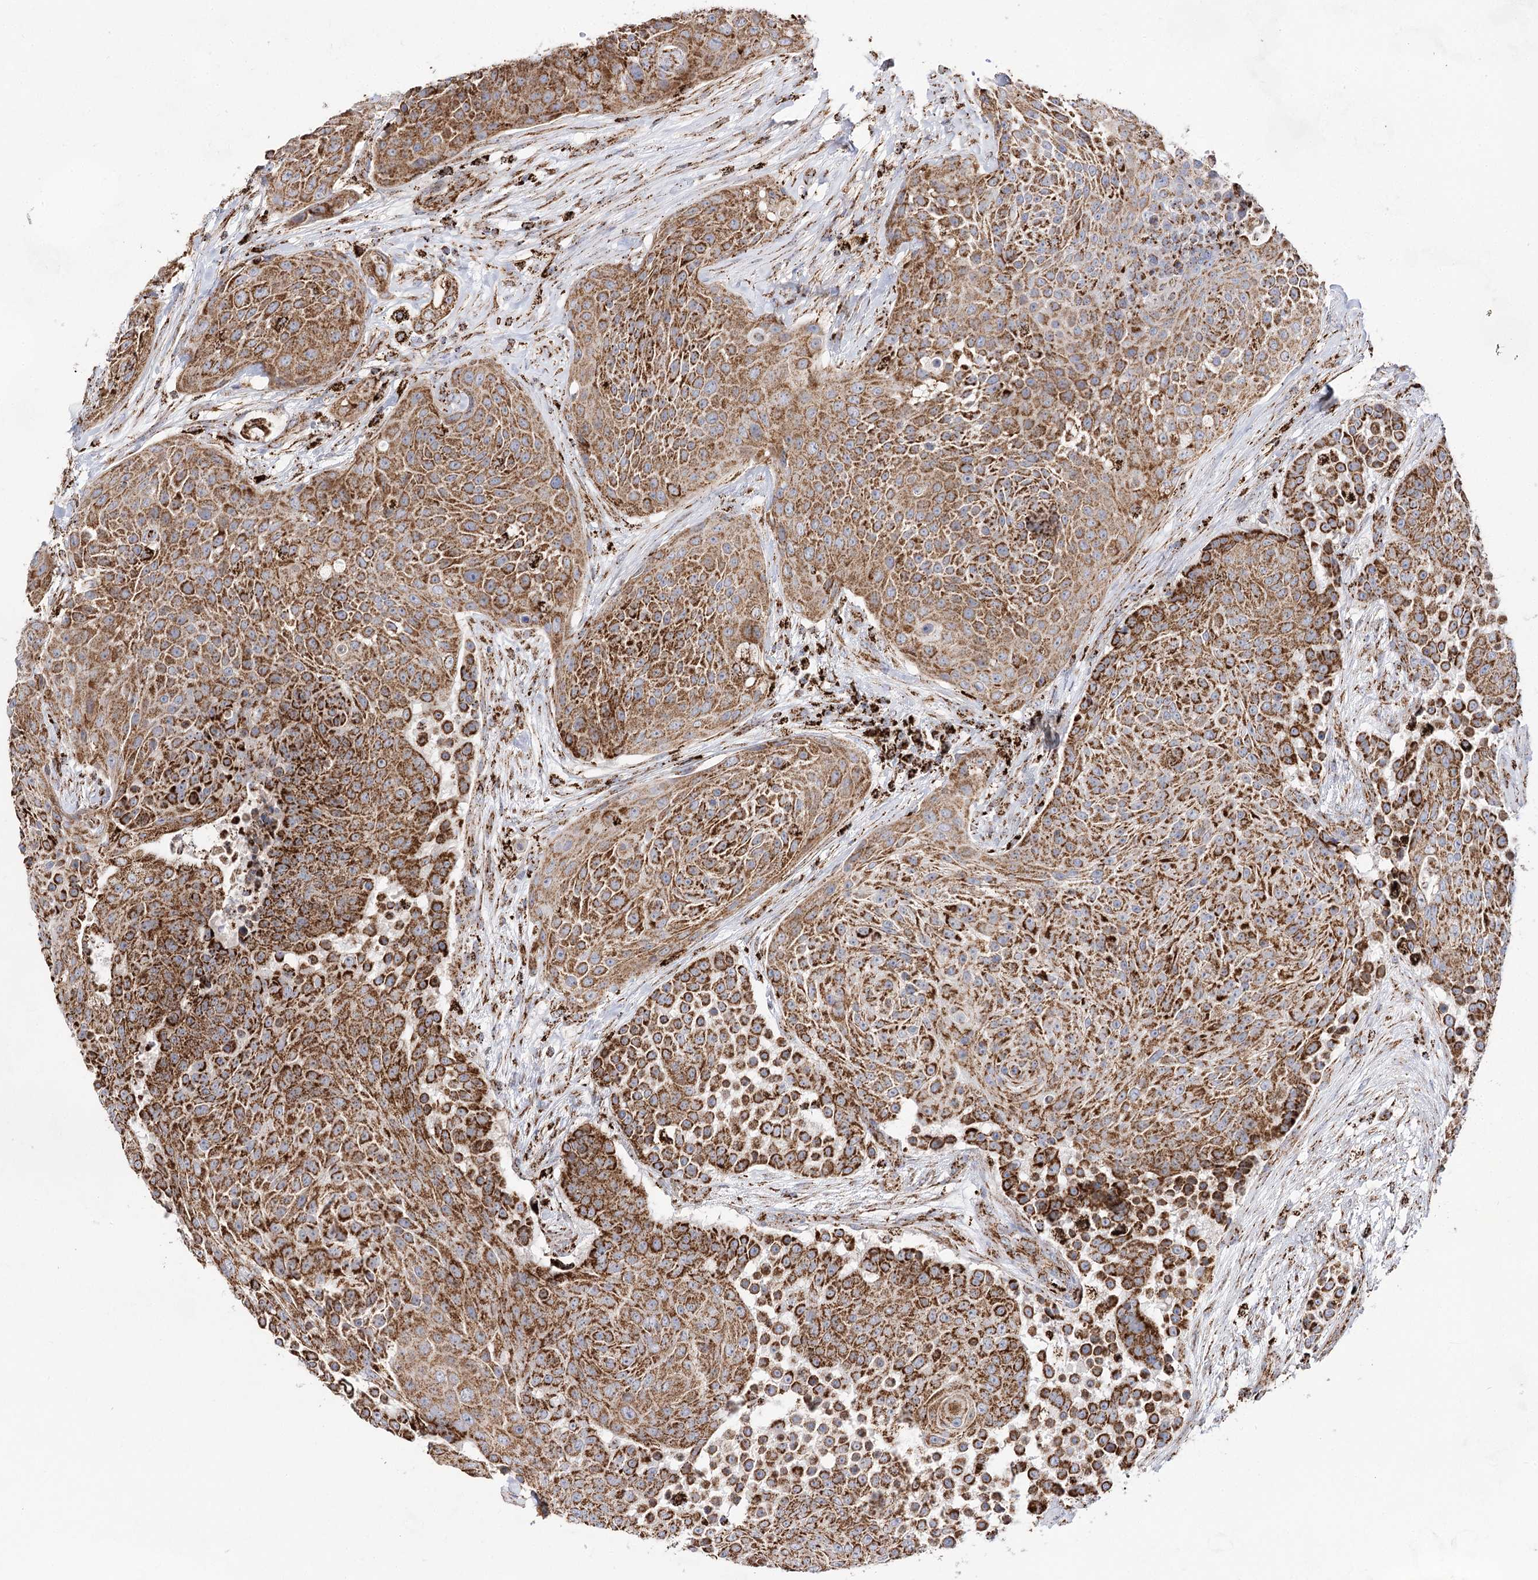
{"staining": {"intensity": "strong", "quantity": ">75%", "location": "cytoplasmic/membranous"}, "tissue": "urothelial cancer", "cell_type": "Tumor cells", "image_type": "cancer", "snomed": [{"axis": "morphology", "description": "Urothelial carcinoma, High grade"}, {"axis": "topography", "description": "Urinary bladder"}], "caption": "The image displays staining of urothelial carcinoma (high-grade), revealing strong cytoplasmic/membranous protein staining (brown color) within tumor cells.", "gene": "NADK2", "patient": {"sex": "female", "age": 63}}